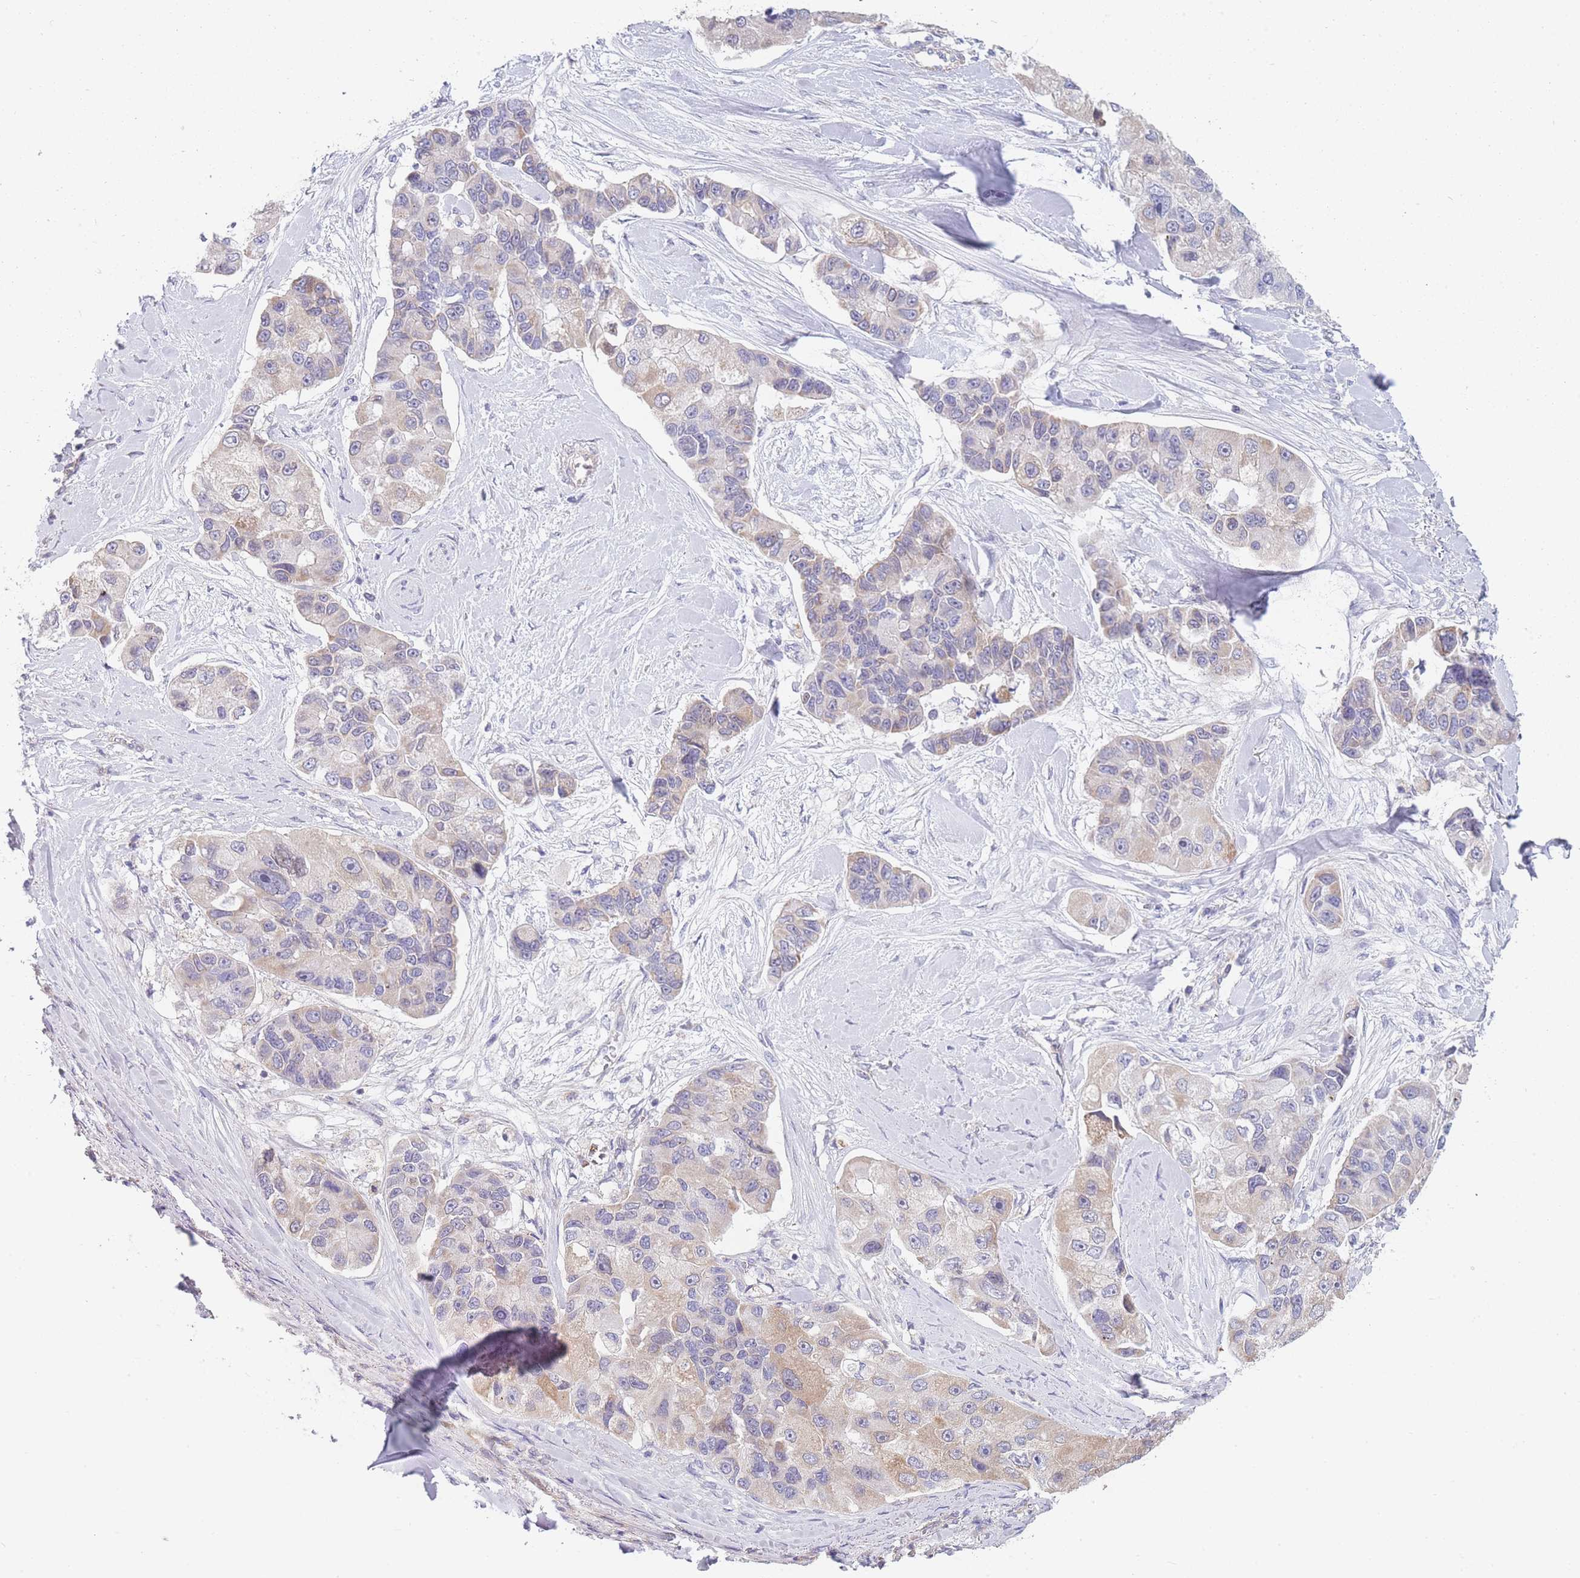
{"staining": {"intensity": "negative", "quantity": "none", "location": "none"}, "tissue": "lung cancer", "cell_type": "Tumor cells", "image_type": "cancer", "snomed": [{"axis": "morphology", "description": "Adenocarcinoma, NOS"}, {"axis": "topography", "description": "Lung"}], "caption": "Immunohistochemical staining of human lung cancer (adenocarcinoma) displays no significant expression in tumor cells.", "gene": "SMPD4", "patient": {"sex": "female", "age": 54}}